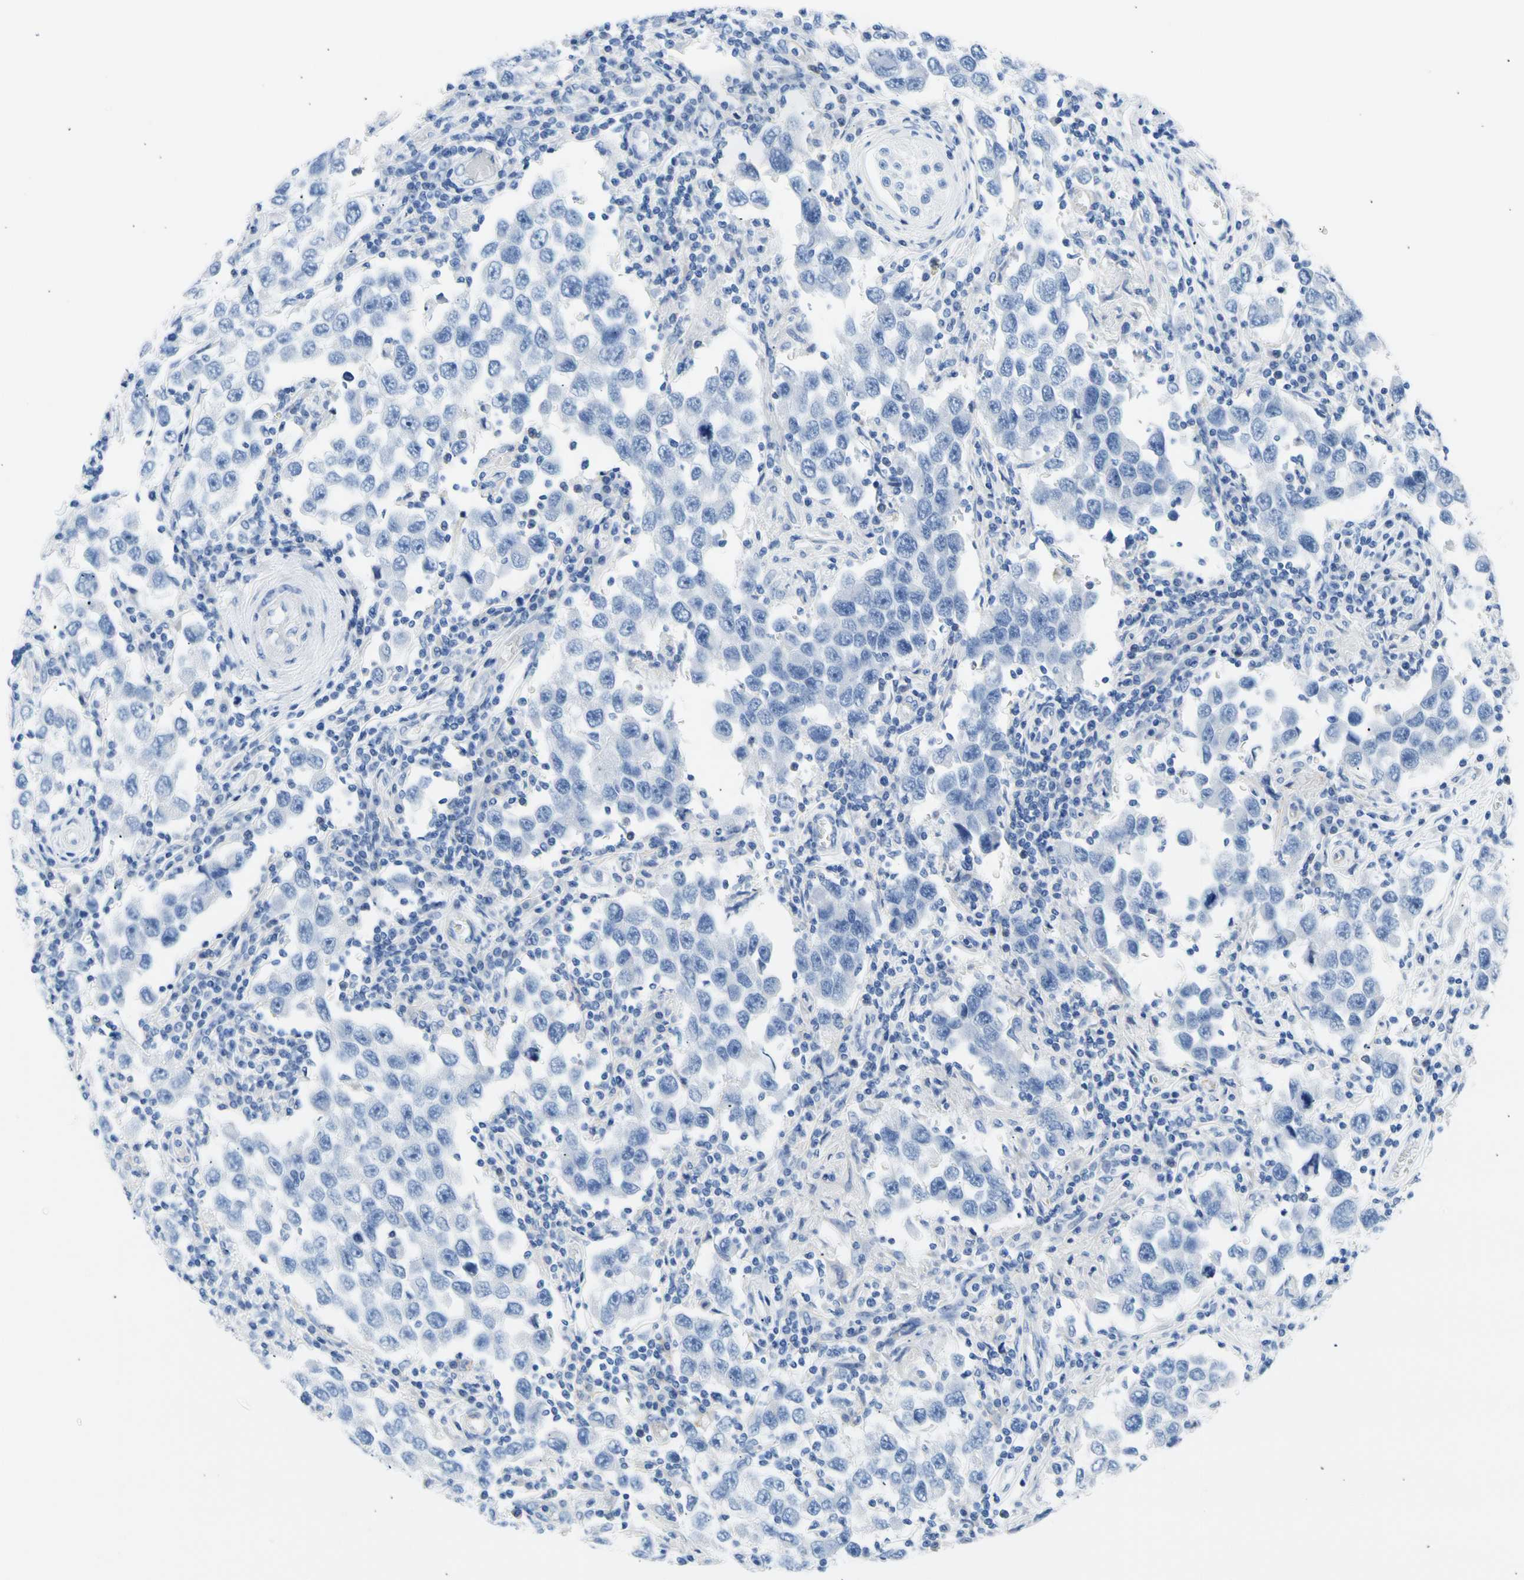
{"staining": {"intensity": "negative", "quantity": "none", "location": "none"}, "tissue": "testis cancer", "cell_type": "Tumor cells", "image_type": "cancer", "snomed": [{"axis": "morphology", "description": "Carcinoma, Embryonal, NOS"}, {"axis": "topography", "description": "Testis"}], "caption": "Immunohistochemistry (IHC) photomicrograph of embryonal carcinoma (testis) stained for a protein (brown), which shows no expression in tumor cells. The staining was performed using DAB to visualize the protein expression in brown, while the nuclei were stained in blue with hematoxylin (Magnification: 20x).", "gene": "CEL", "patient": {"sex": "male", "age": 21}}